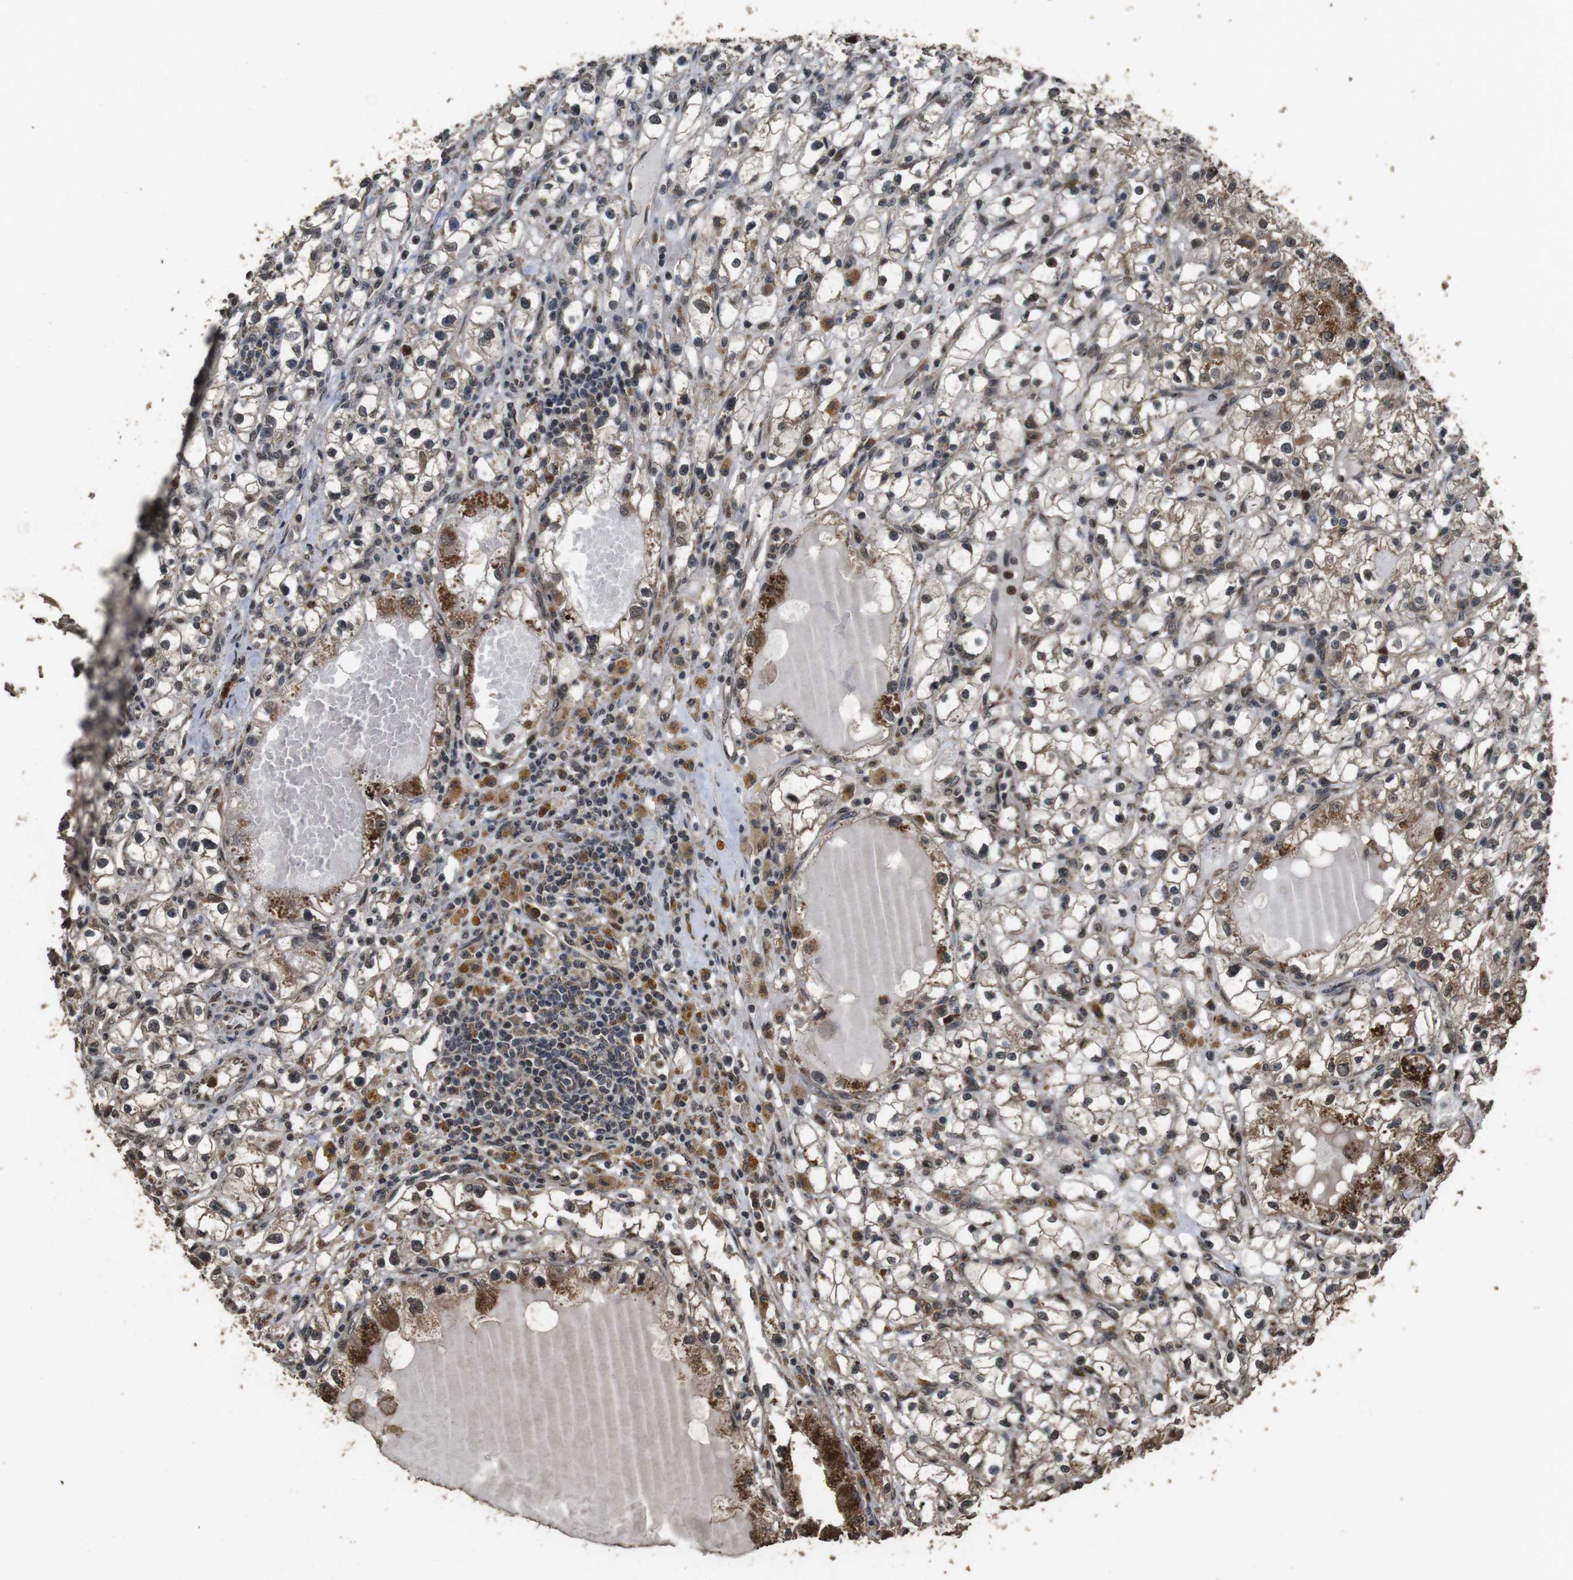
{"staining": {"intensity": "moderate", "quantity": "25%-75%", "location": "cytoplasmic/membranous"}, "tissue": "renal cancer", "cell_type": "Tumor cells", "image_type": "cancer", "snomed": [{"axis": "morphology", "description": "Adenocarcinoma, NOS"}, {"axis": "topography", "description": "Kidney"}], "caption": "Moderate cytoplasmic/membranous staining is identified in about 25%-75% of tumor cells in renal cancer (adenocarcinoma). Nuclei are stained in blue.", "gene": "RRAS2", "patient": {"sex": "male", "age": 56}}